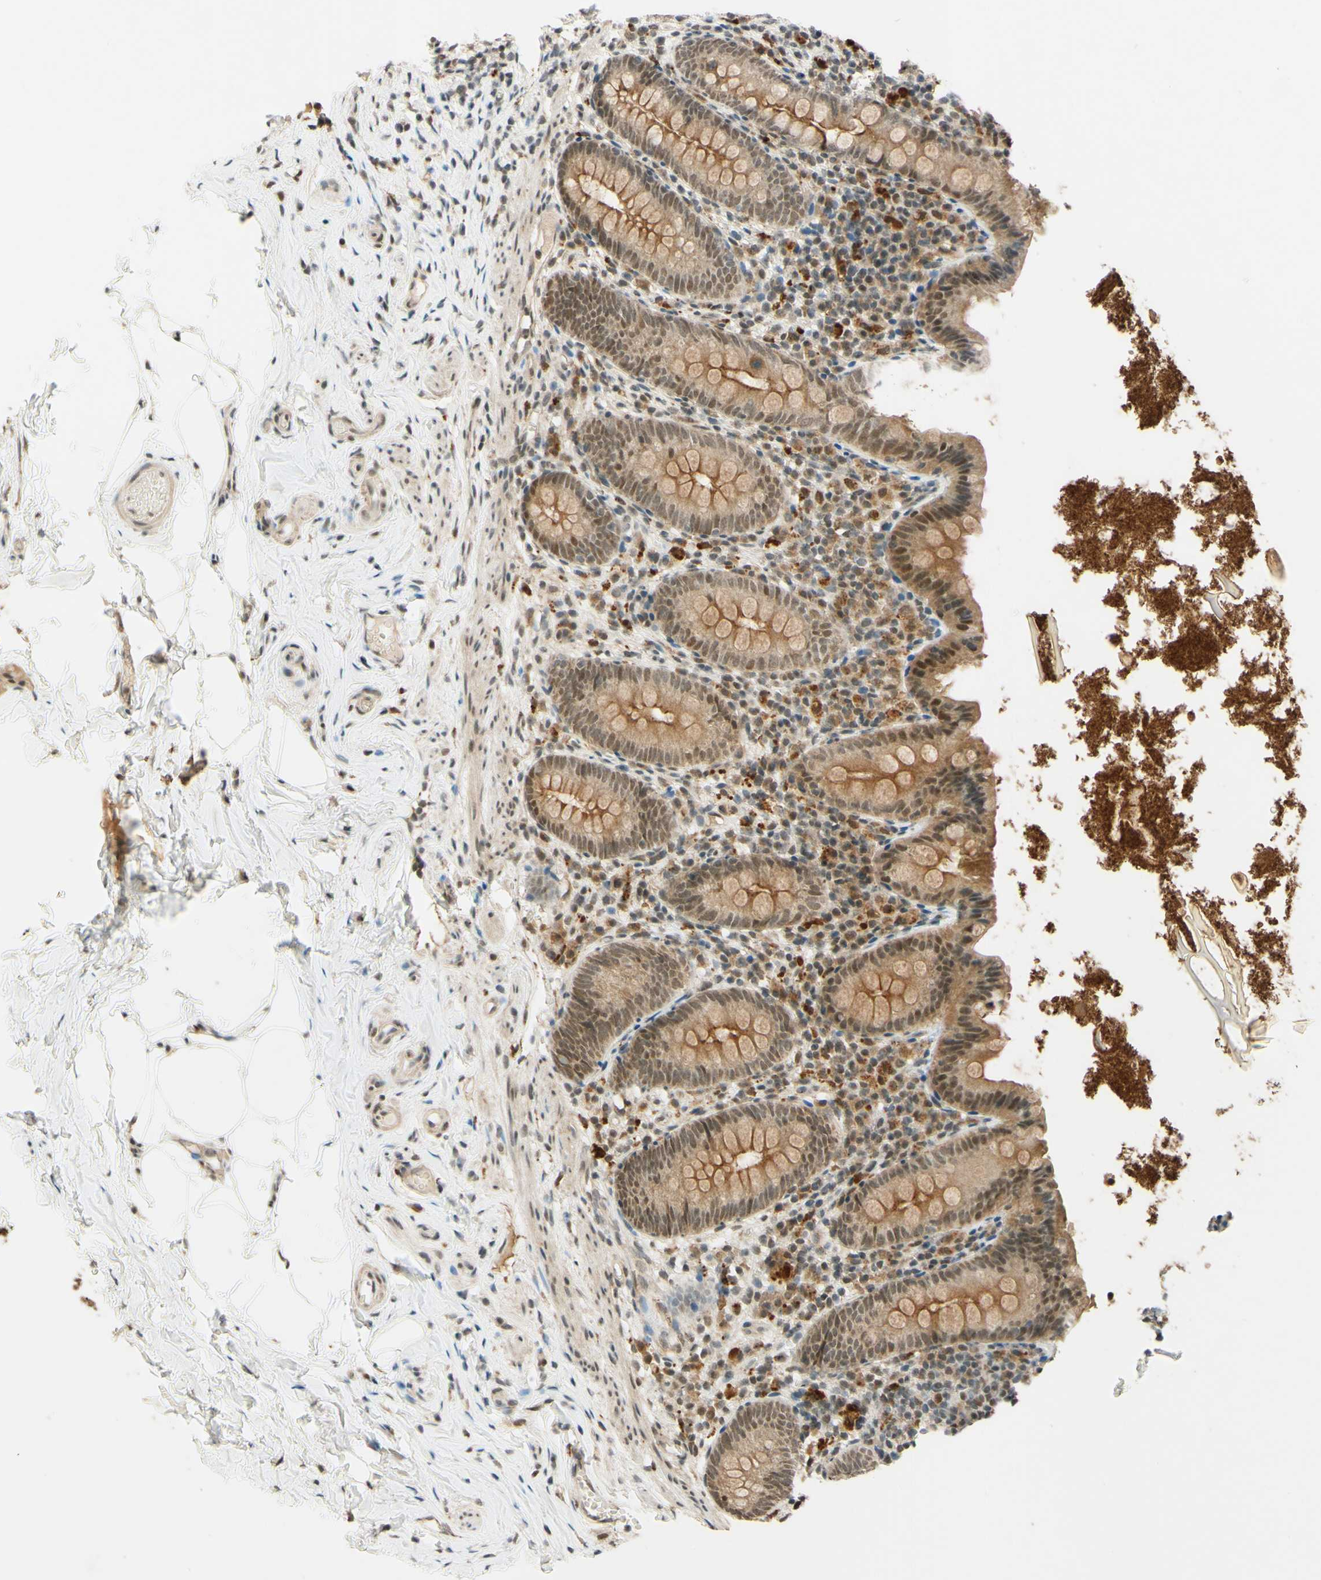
{"staining": {"intensity": "moderate", "quantity": ">75%", "location": "cytoplasmic/membranous,nuclear"}, "tissue": "appendix", "cell_type": "Glandular cells", "image_type": "normal", "snomed": [{"axis": "morphology", "description": "Normal tissue, NOS"}, {"axis": "topography", "description": "Appendix"}], "caption": "A photomicrograph of appendix stained for a protein exhibits moderate cytoplasmic/membranous,nuclear brown staining in glandular cells. Using DAB (3,3'-diaminobenzidine) (brown) and hematoxylin (blue) stains, captured at high magnification using brightfield microscopy.", "gene": "SMARCB1", "patient": {"sex": "male", "age": 52}}